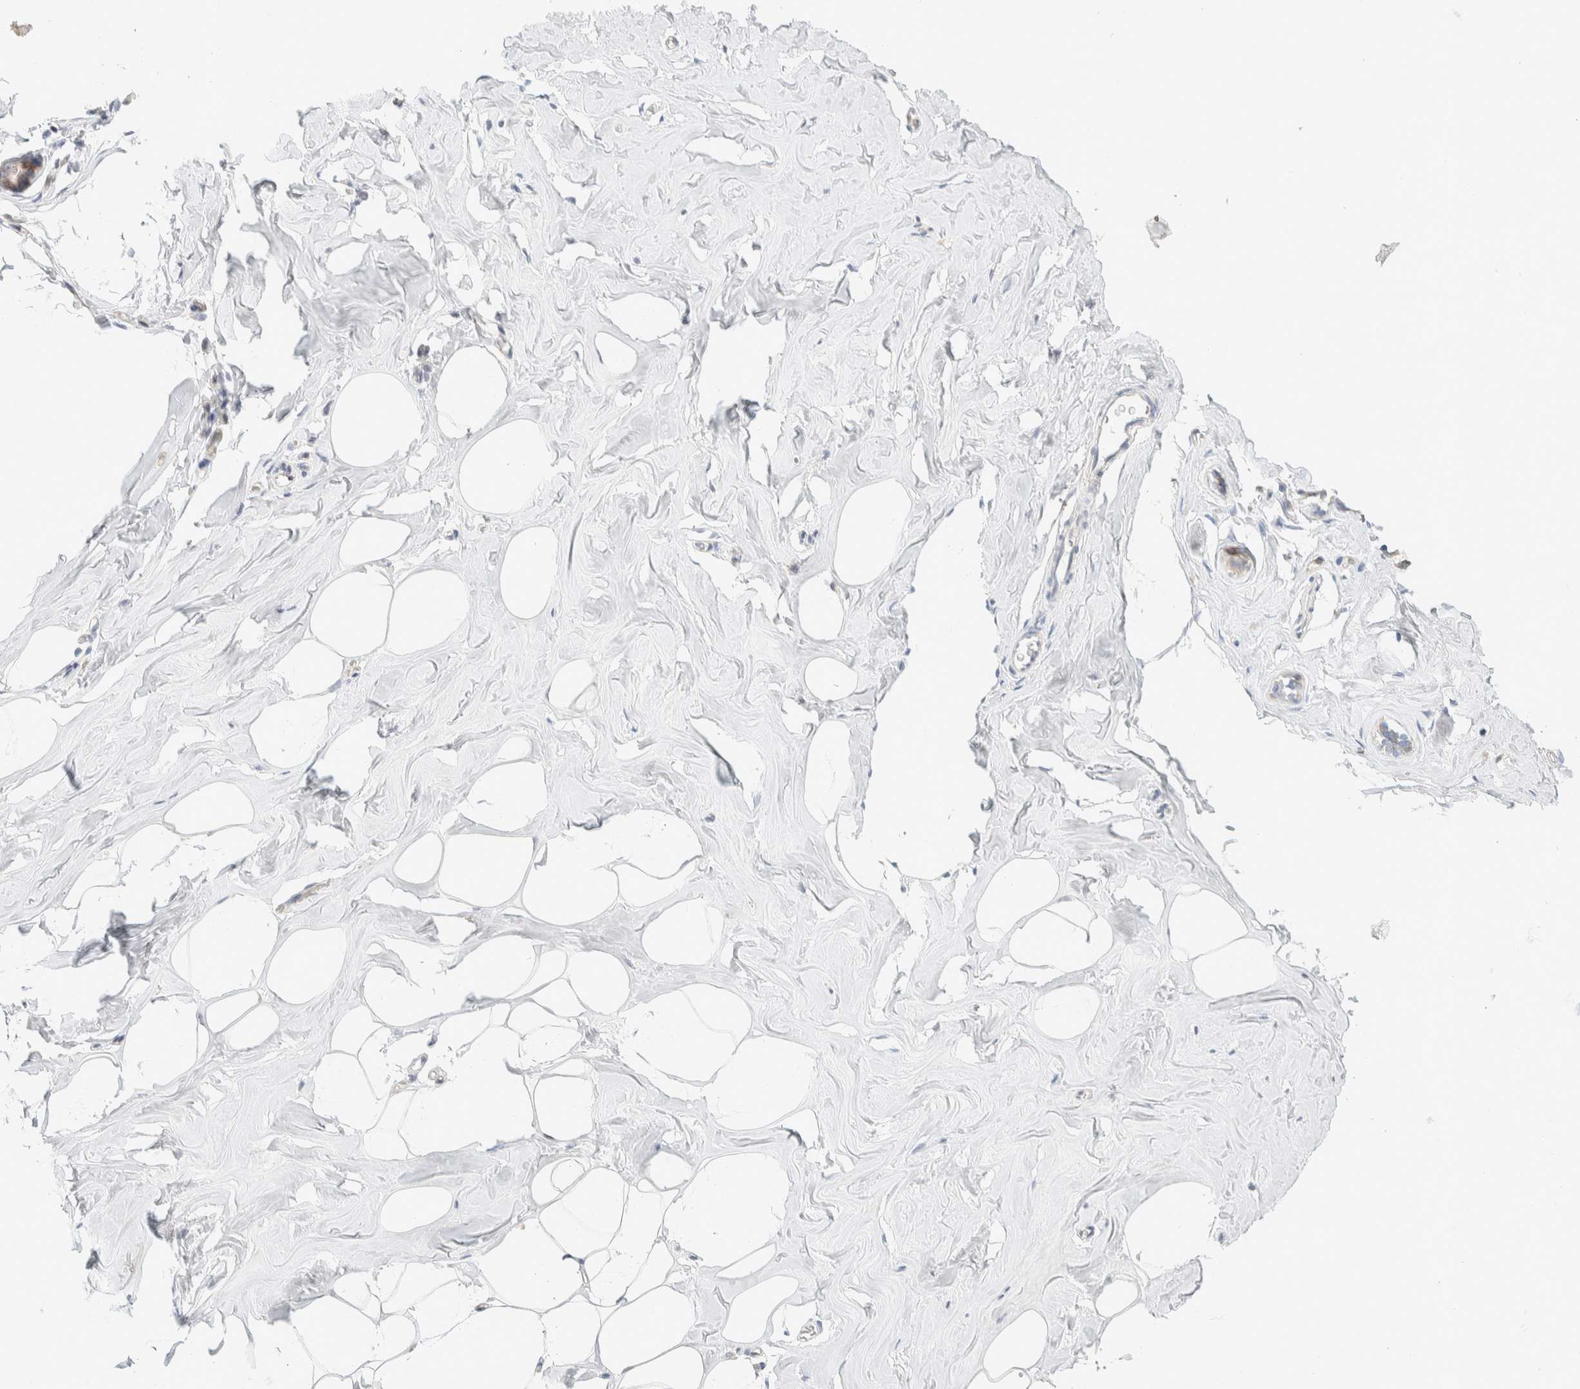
{"staining": {"intensity": "negative", "quantity": "none", "location": "none"}, "tissue": "soft tissue", "cell_type": "Fibroblasts", "image_type": "normal", "snomed": [{"axis": "morphology", "description": "Normal tissue, NOS"}, {"axis": "morphology", "description": "Fibrosis, NOS"}, {"axis": "topography", "description": "Breast"}, {"axis": "topography", "description": "Adipose tissue"}], "caption": "The micrograph shows no staining of fibroblasts in benign soft tissue. Nuclei are stained in blue.", "gene": "HDHD3", "patient": {"sex": "female", "age": 39}}